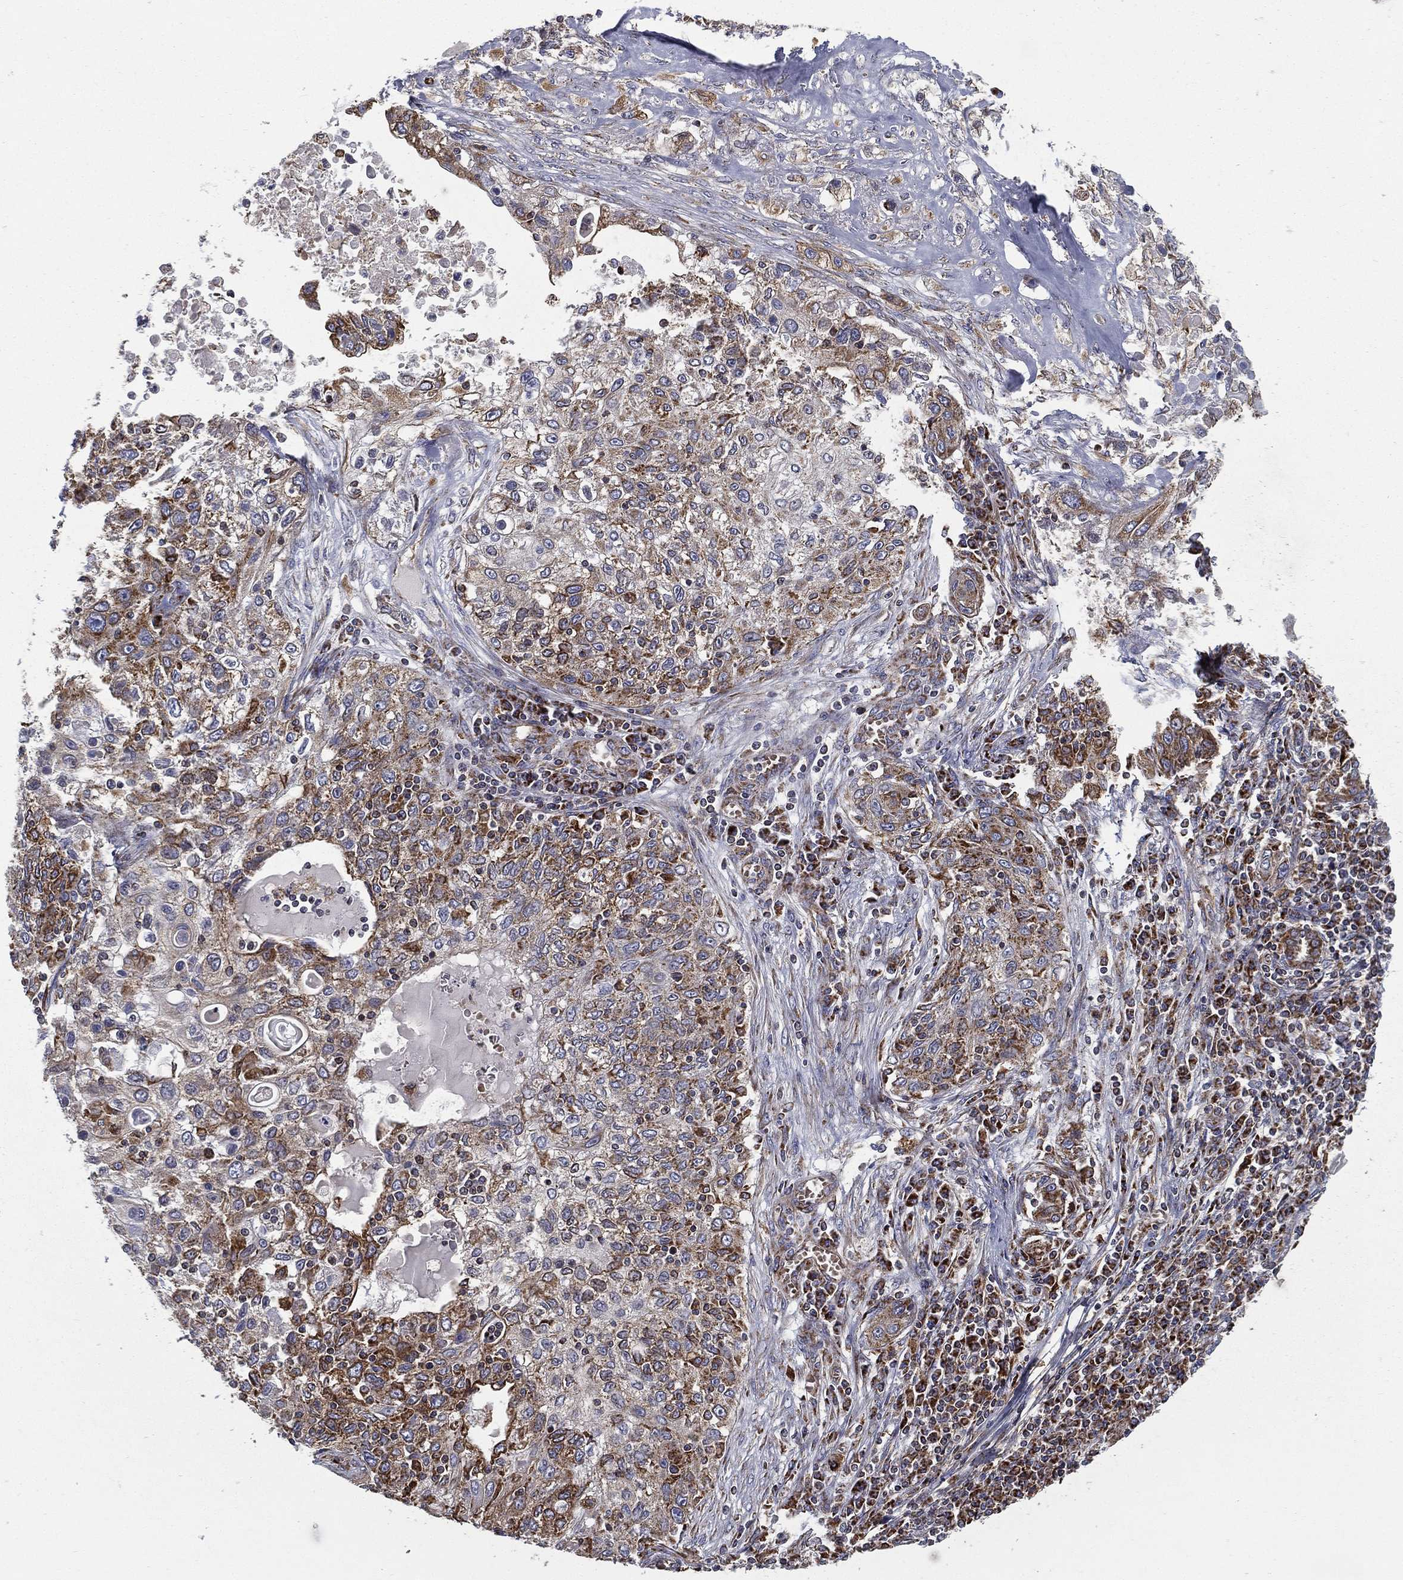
{"staining": {"intensity": "moderate", "quantity": "25%-75%", "location": "cytoplasmic/membranous"}, "tissue": "lung cancer", "cell_type": "Tumor cells", "image_type": "cancer", "snomed": [{"axis": "morphology", "description": "Squamous cell carcinoma, NOS"}, {"axis": "topography", "description": "Lung"}], "caption": "Squamous cell carcinoma (lung) stained with a protein marker exhibits moderate staining in tumor cells.", "gene": "MT-CYB", "patient": {"sex": "female", "age": 69}}